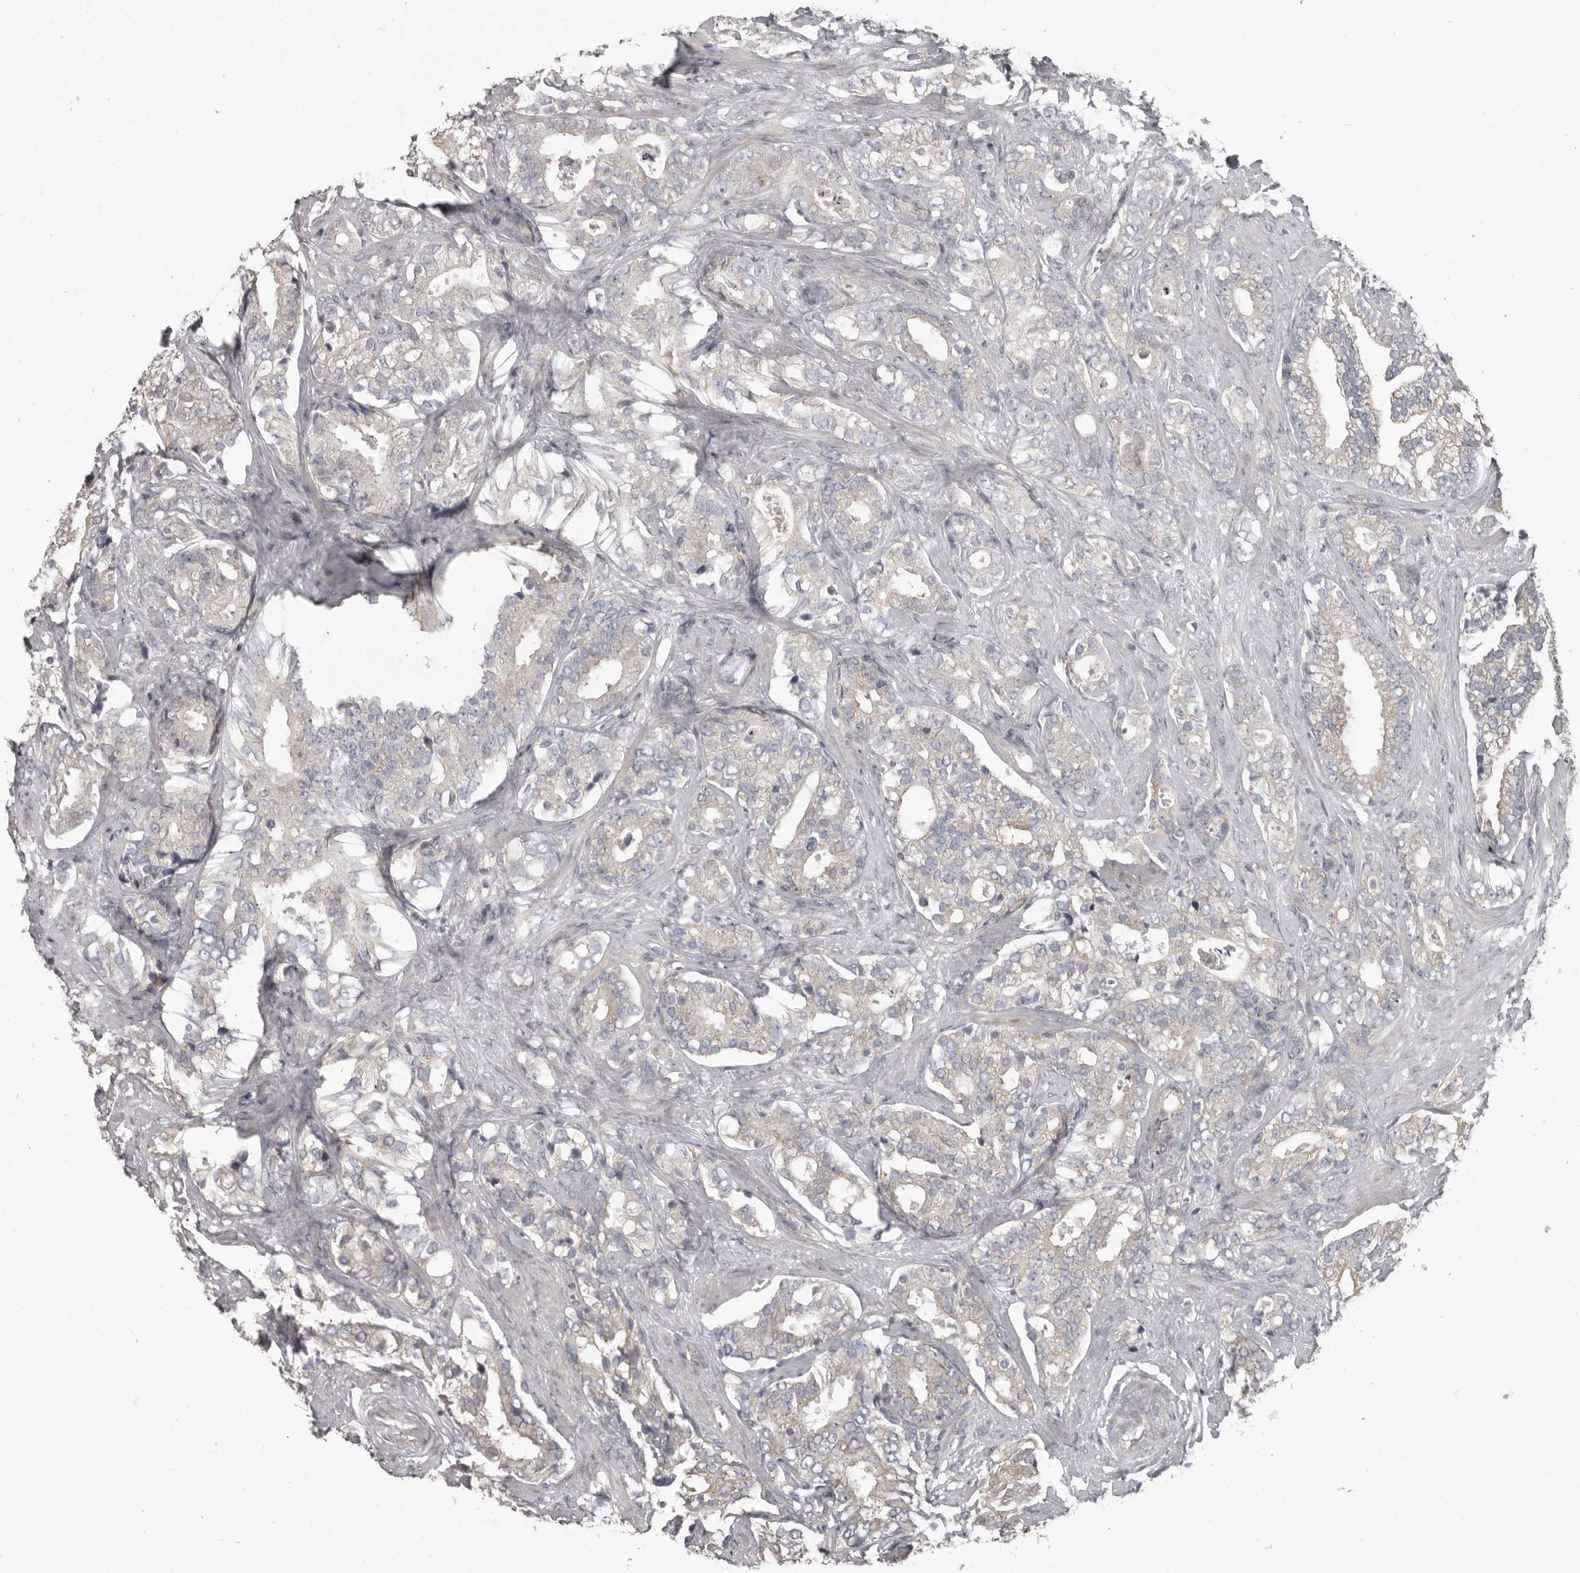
{"staining": {"intensity": "negative", "quantity": "none", "location": "none"}, "tissue": "prostate cancer", "cell_type": "Tumor cells", "image_type": "cancer", "snomed": [{"axis": "morphology", "description": "Adenocarcinoma, High grade"}, {"axis": "topography", "description": "Prostate and seminal vesicle, NOS"}], "caption": "Prostate cancer (high-grade adenocarcinoma) was stained to show a protein in brown. There is no significant positivity in tumor cells.", "gene": "CA6", "patient": {"sex": "male", "age": 67}}